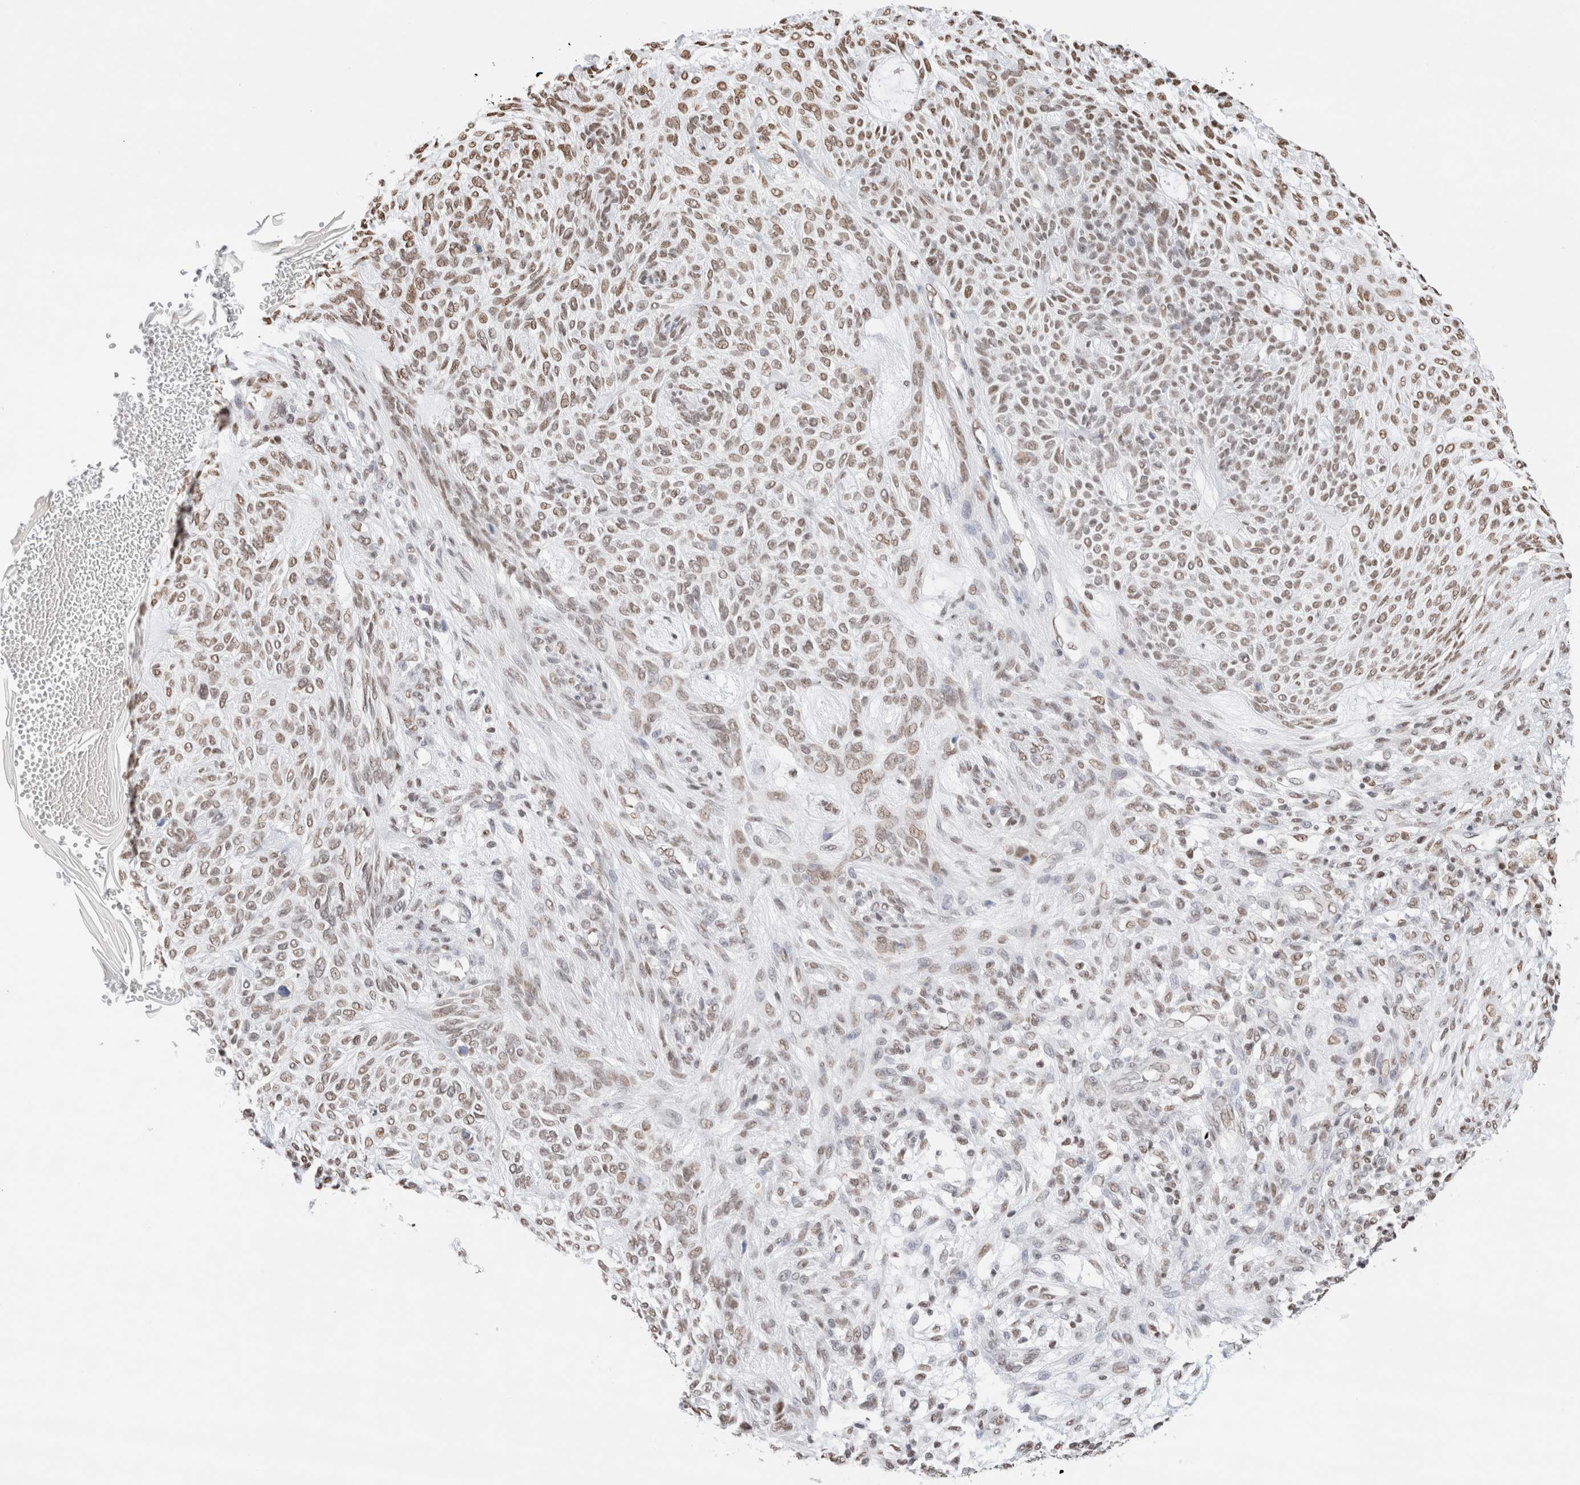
{"staining": {"intensity": "moderate", "quantity": ">75%", "location": "nuclear"}, "tissue": "skin cancer", "cell_type": "Tumor cells", "image_type": "cancer", "snomed": [{"axis": "morphology", "description": "Basal cell carcinoma"}, {"axis": "topography", "description": "Skin"}], "caption": "This histopathology image shows immunohistochemistry staining of human skin basal cell carcinoma, with medium moderate nuclear staining in about >75% of tumor cells.", "gene": "SUPT3H", "patient": {"sex": "male", "age": 55}}